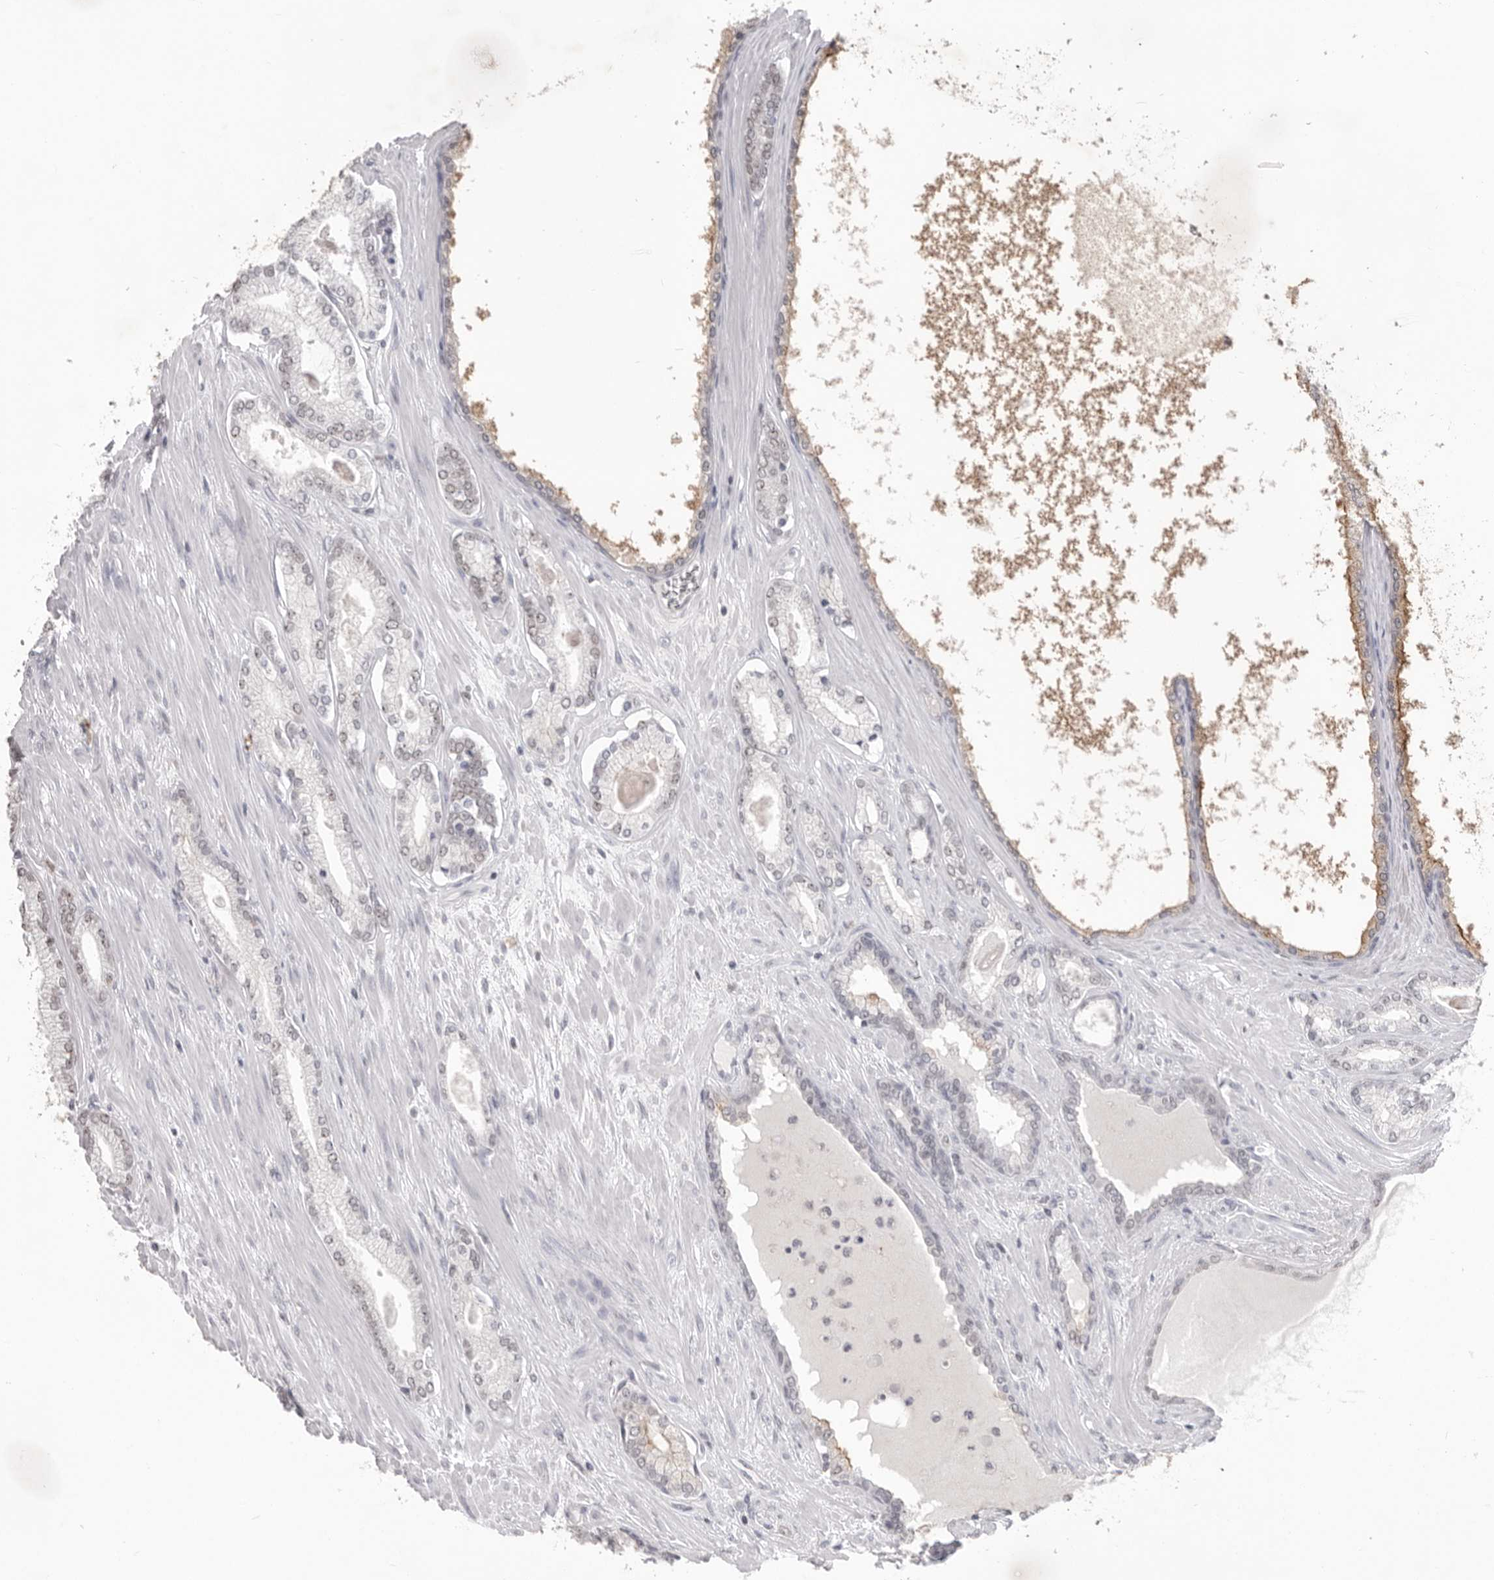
{"staining": {"intensity": "weak", "quantity": "<25%", "location": "cytoplasmic/membranous"}, "tissue": "prostate cancer", "cell_type": "Tumor cells", "image_type": "cancer", "snomed": [{"axis": "morphology", "description": "Adenocarcinoma, Low grade"}, {"axis": "topography", "description": "Prostate"}], "caption": "An IHC micrograph of prostate cancer (low-grade adenocarcinoma) is shown. There is no staining in tumor cells of prostate cancer (low-grade adenocarcinoma). (DAB (3,3'-diaminobenzidine) immunohistochemistry, high magnification).", "gene": "ZBTB7B", "patient": {"sex": "male", "age": 70}}